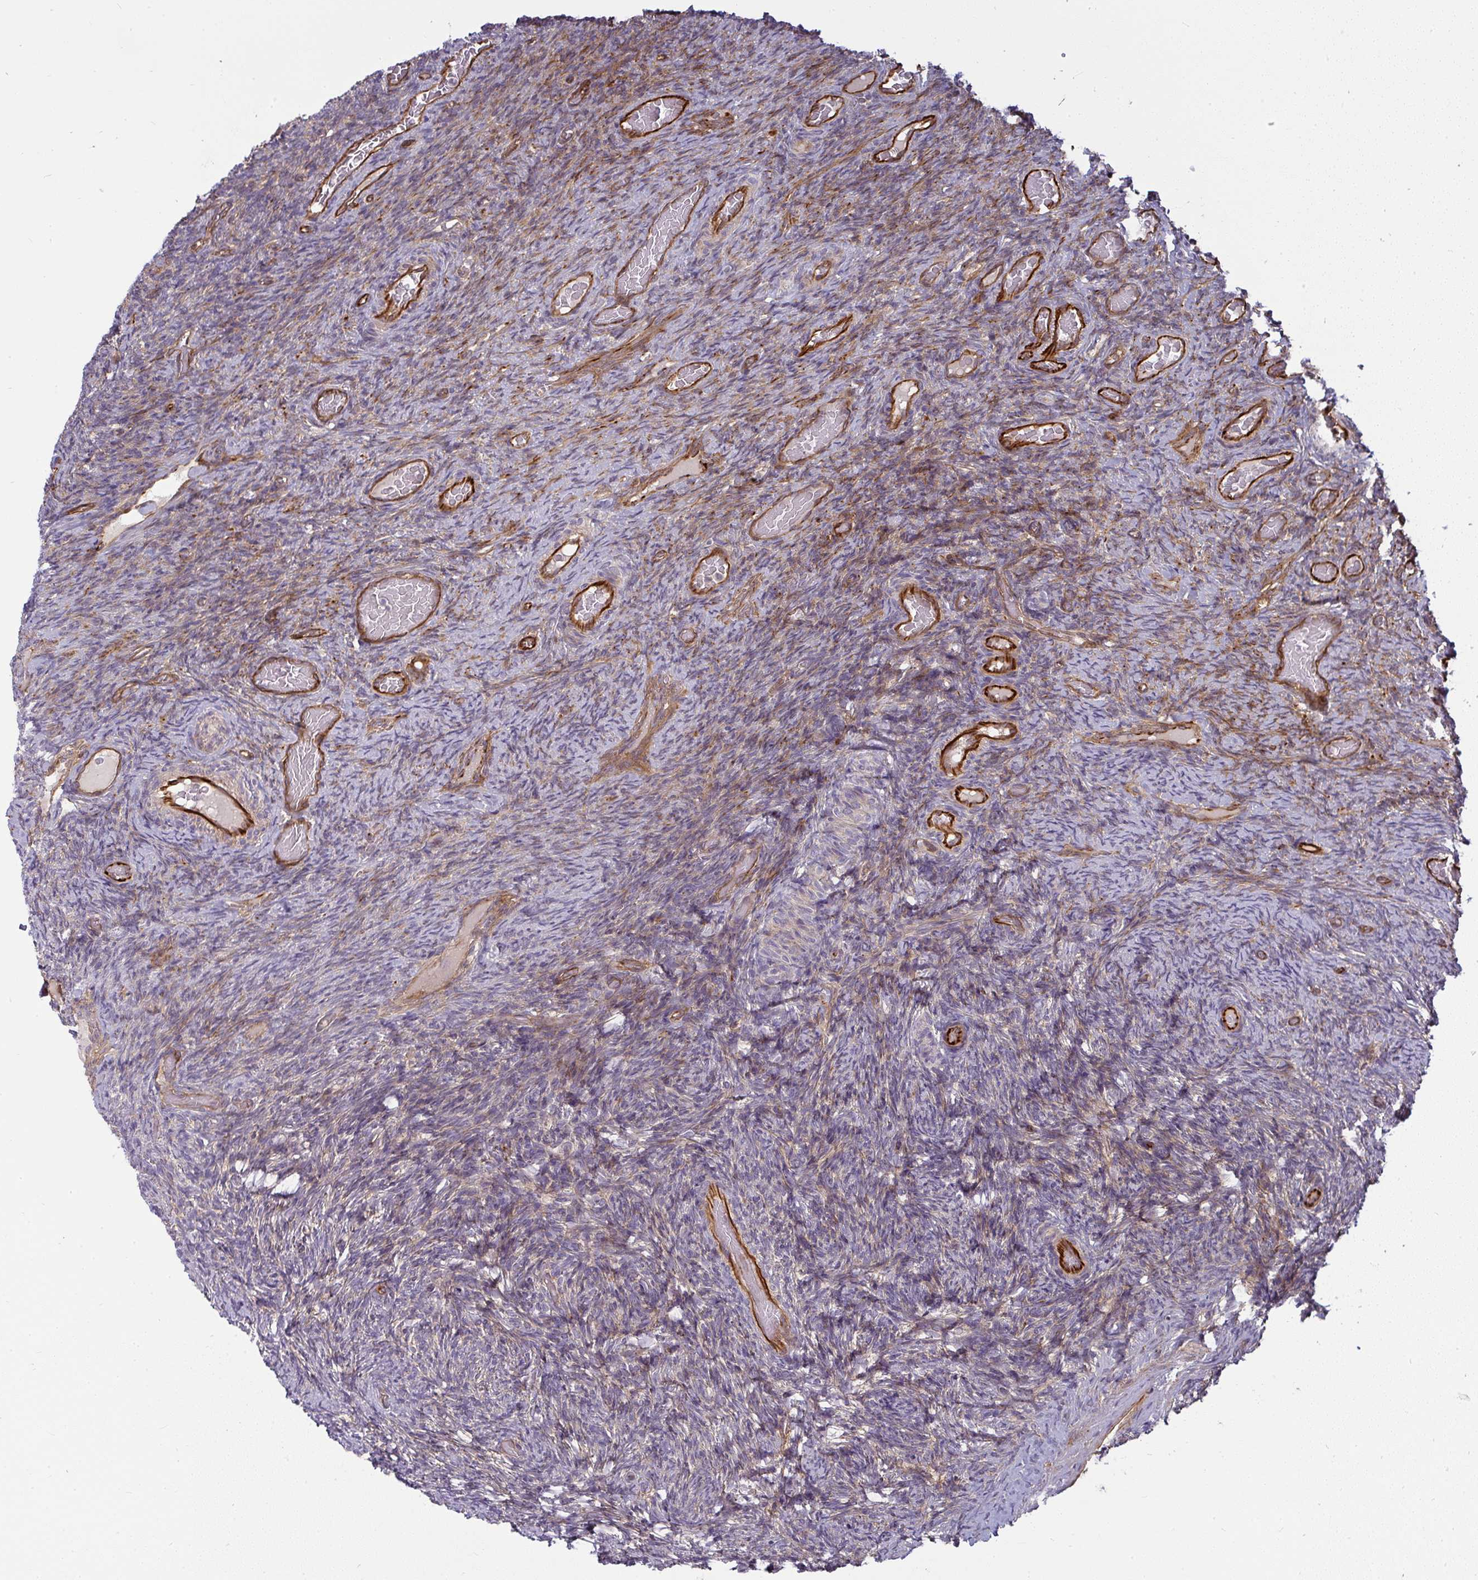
{"staining": {"intensity": "weak", "quantity": "25%-75%", "location": "cytoplasmic/membranous"}, "tissue": "ovary", "cell_type": "Ovarian stroma cells", "image_type": "normal", "snomed": [{"axis": "morphology", "description": "Normal tissue, NOS"}, {"axis": "topography", "description": "Ovary"}], "caption": "The immunohistochemical stain labels weak cytoplasmic/membranous expression in ovarian stroma cells of benign ovary. (Stains: DAB in brown, nuclei in blue, Microscopy: brightfield microscopy at high magnification).", "gene": "IFIT3", "patient": {"sex": "female", "age": 34}}